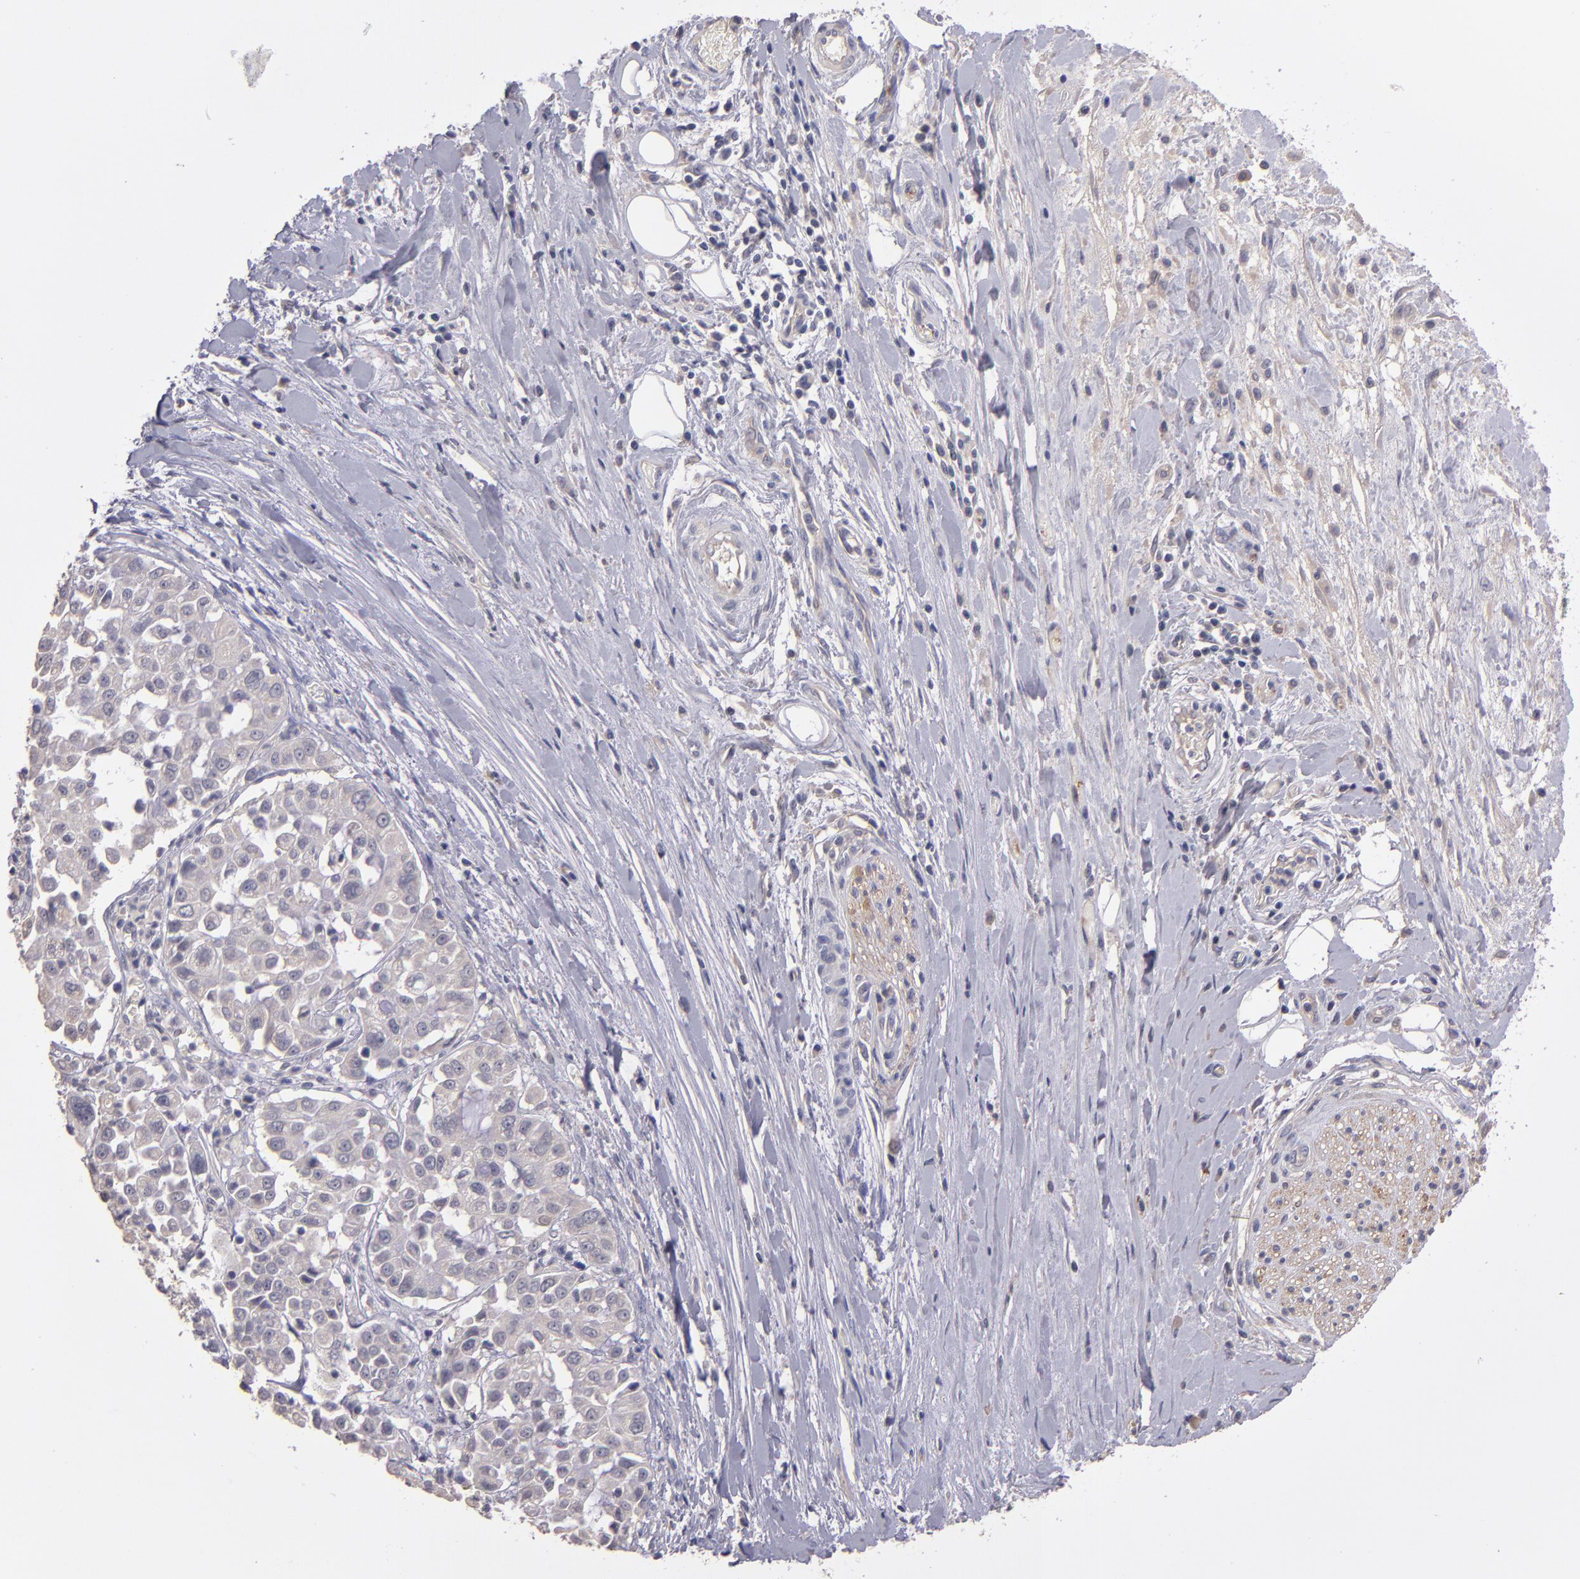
{"staining": {"intensity": "weak", "quantity": "<25%", "location": "cytoplasmic/membranous"}, "tissue": "pancreatic cancer", "cell_type": "Tumor cells", "image_type": "cancer", "snomed": [{"axis": "morphology", "description": "Adenocarcinoma, NOS"}, {"axis": "topography", "description": "Pancreas"}], "caption": "IHC of pancreatic adenocarcinoma exhibits no expression in tumor cells.", "gene": "GNAZ", "patient": {"sex": "female", "age": 52}}